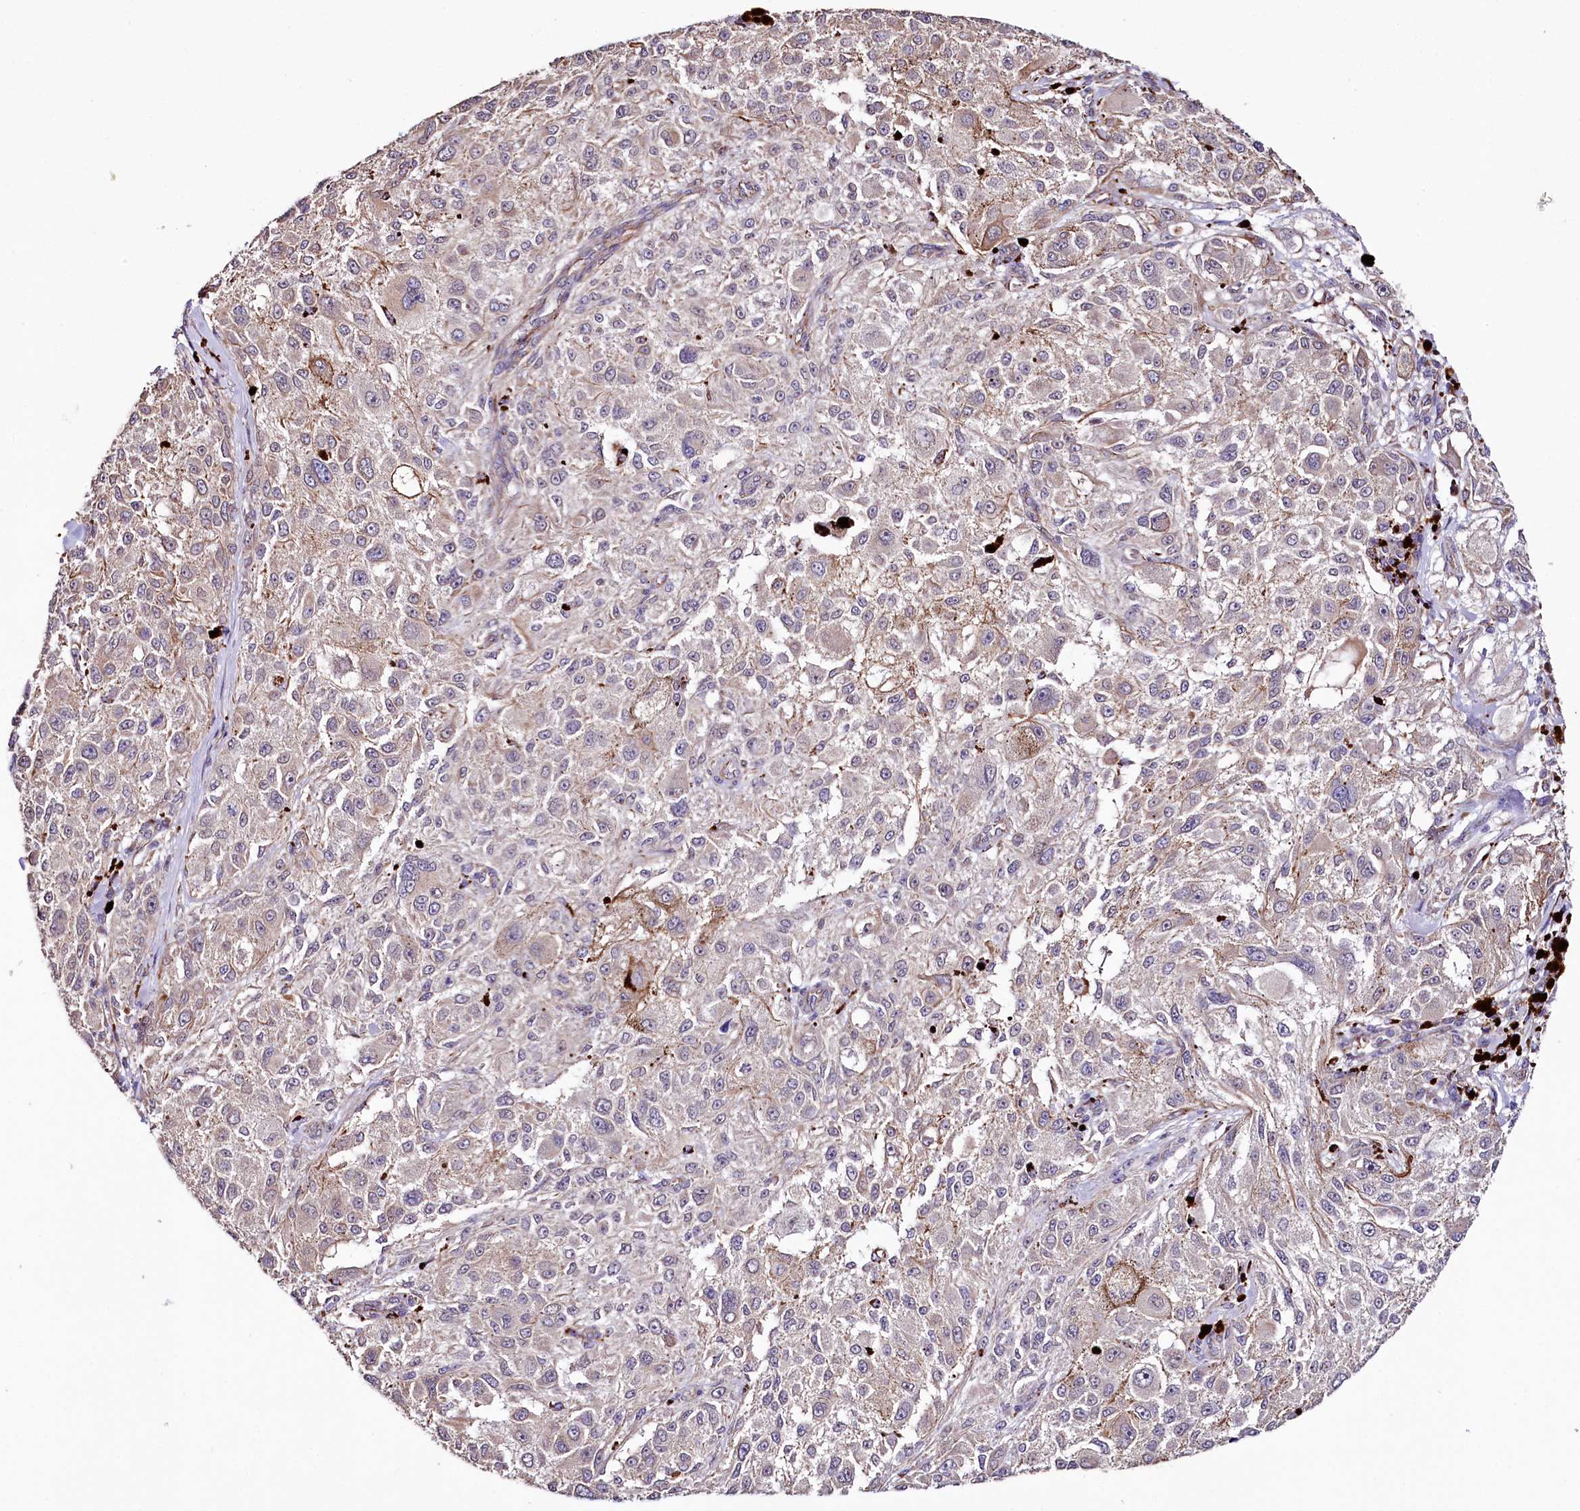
{"staining": {"intensity": "moderate", "quantity": "<25%", "location": "cytoplasmic/membranous"}, "tissue": "melanoma", "cell_type": "Tumor cells", "image_type": "cancer", "snomed": [{"axis": "morphology", "description": "Necrosis, NOS"}, {"axis": "morphology", "description": "Malignant melanoma, NOS"}, {"axis": "topography", "description": "Skin"}], "caption": "IHC histopathology image of human malignant melanoma stained for a protein (brown), which displays low levels of moderate cytoplasmic/membranous expression in about <25% of tumor cells.", "gene": "TTC12", "patient": {"sex": "female", "age": 87}}